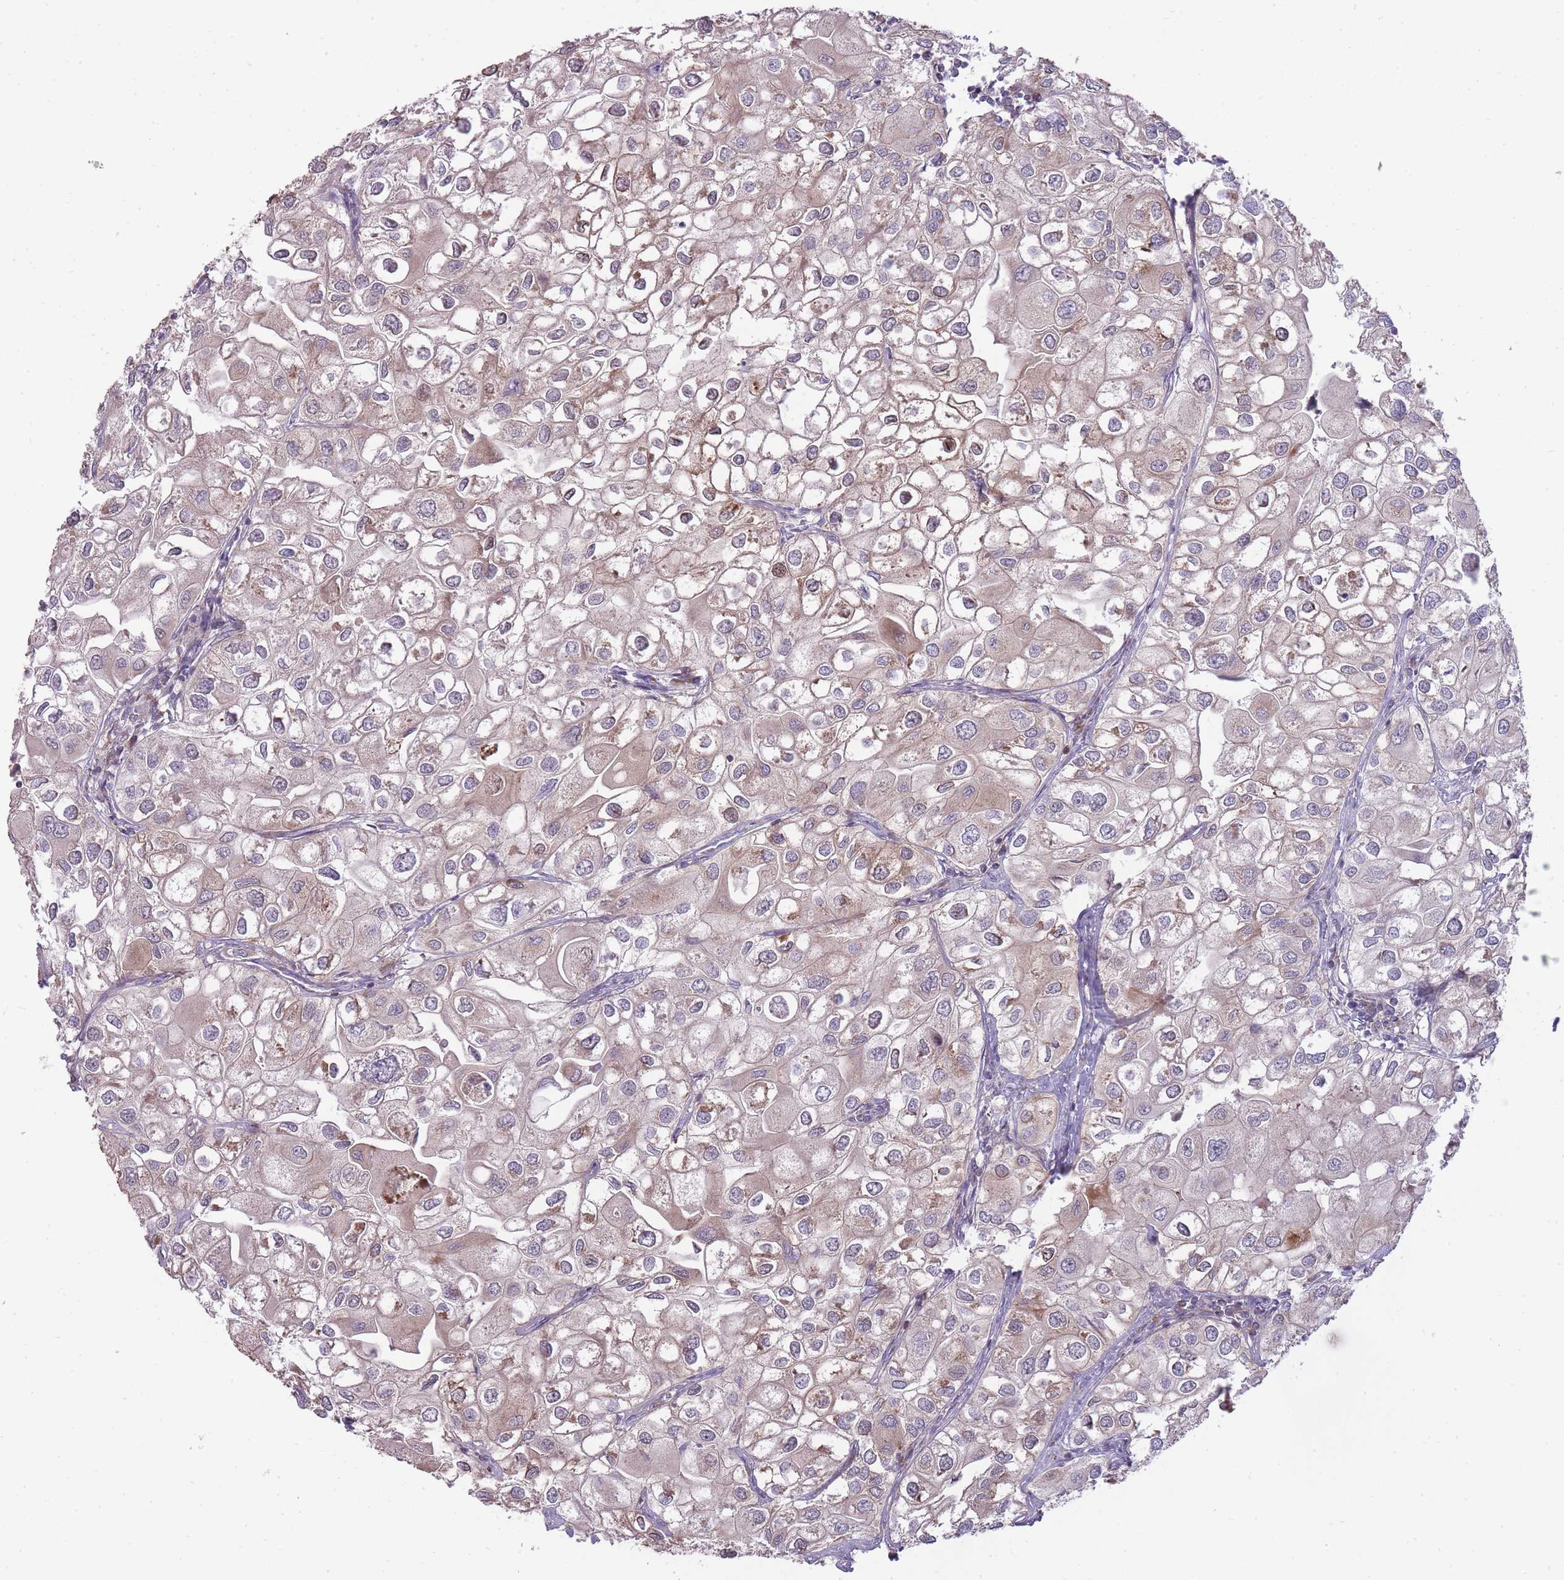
{"staining": {"intensity": "weak", "quantity": ">75%", "location": "cytoplasmic/membranous"}, "tissue": "urothelial cancer", "cell_type": "Tumor cells", "image_type": "cancer", "snomed": [{"axis": "morphology", "description": "Urothelial carcinoma, High grade"}, {"axis": "topography", "description": "Urinary bladder"}], "caption": "Weak cytoplasmic/membranous positivity for a protein is present in approximately >75% of tumor cells of urothelial carcinoma (high-grade) using IHC.", "gene": "PPP3R2", "patient": {"sex": "male", "age": 64}}